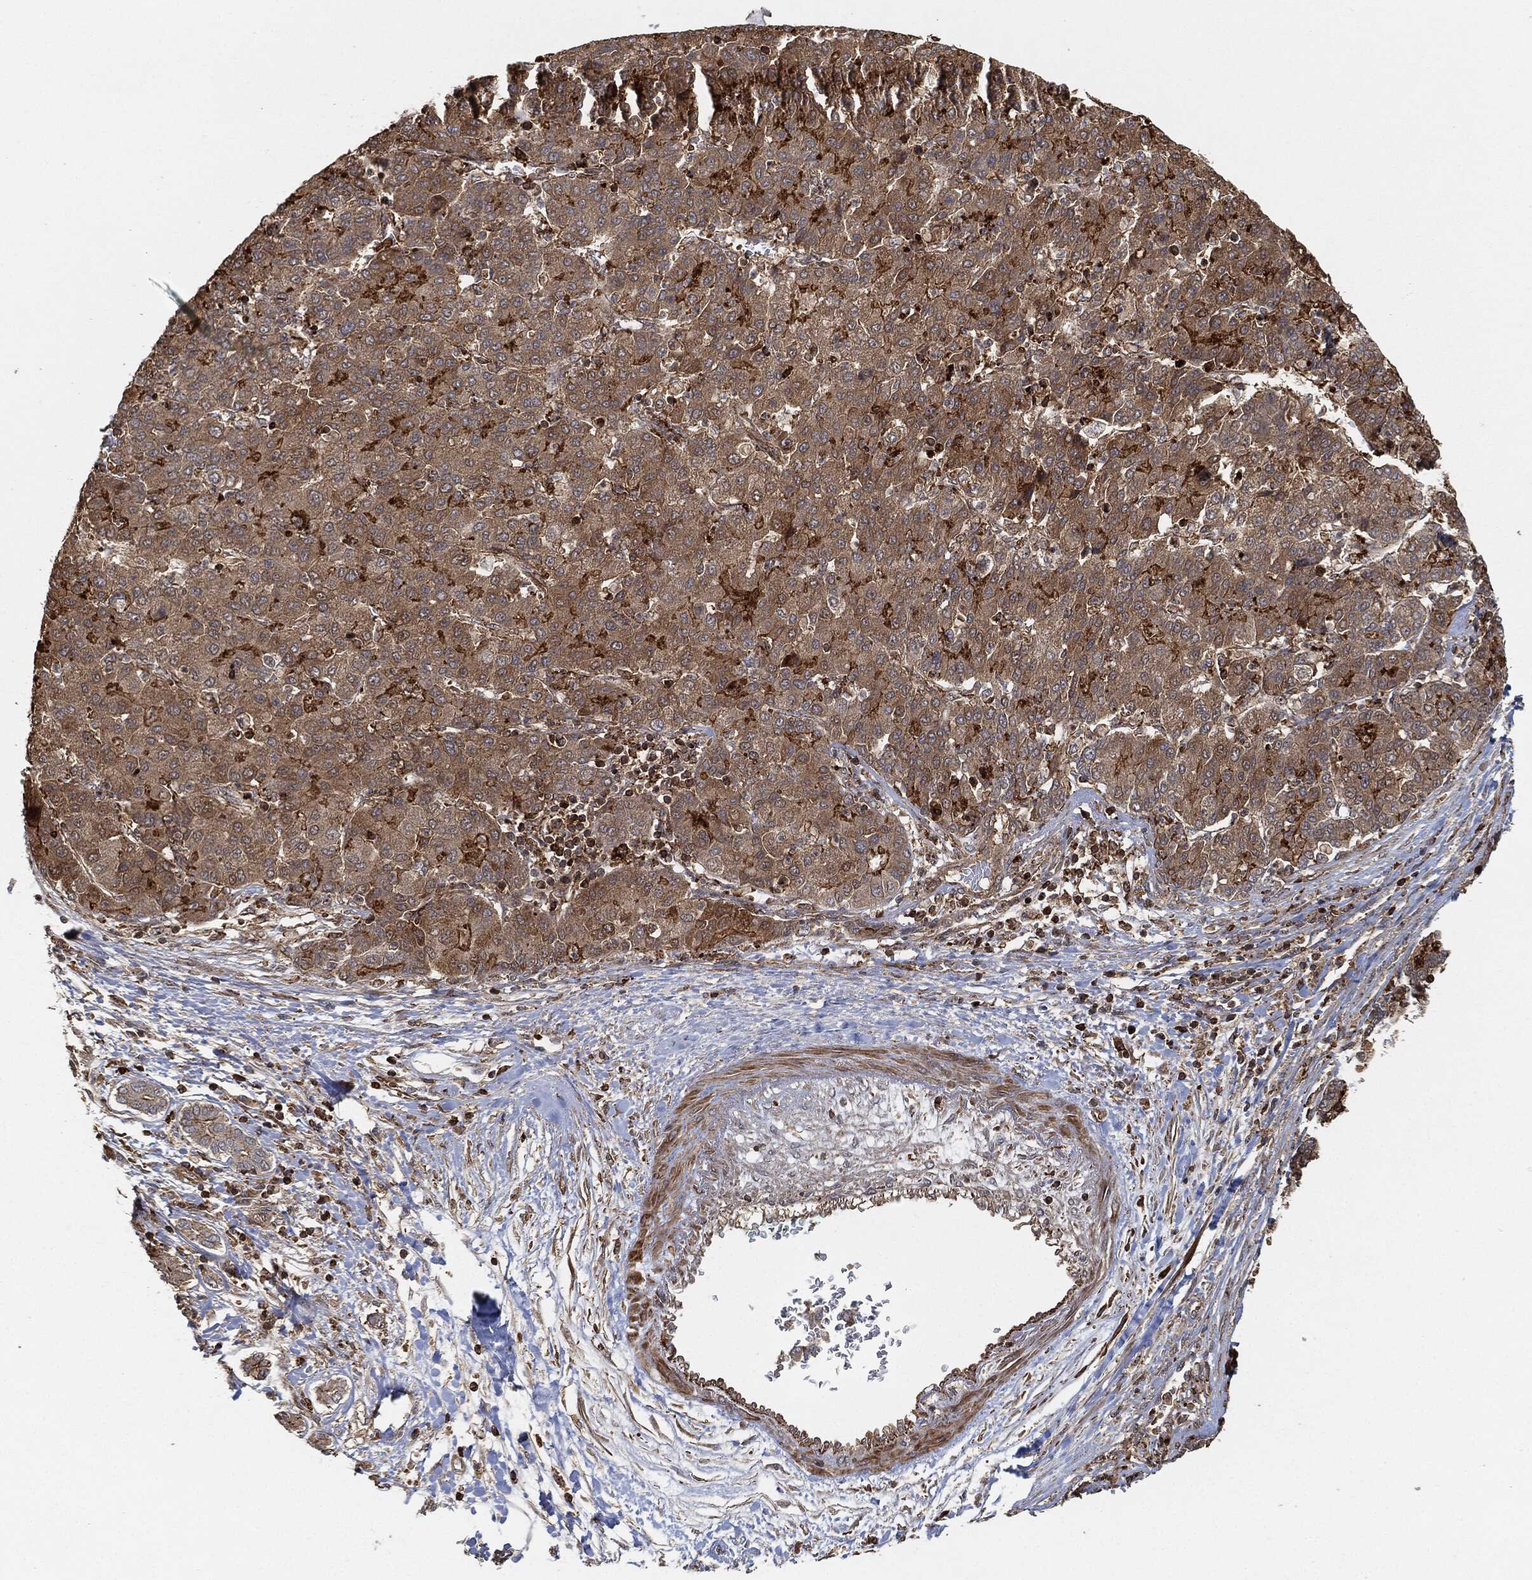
{"staining": {"intensity": "moderate", "quantity": "25%-75%", "location": "cytoplasmic/membranous"}, "tissue": "liver cancer", "cell_type": "Tumor cells", "image_type": "cancer", "snomed": [{"axis": "morphology", "description": "Carcinoma, Hepatocellular, NOS"}, {"axis": "topography", "description": "Liver"}], "caption": "Protein expression analysis of hepatocellular carcinoma (liver) demonstrates moderate cytoplasmic/membranous expression in approximately 25%-75% of tumor cells. (IHC, brightfield microscopy, high magnification).", "gene": "TPT1", "patient": {"sex": "male", "age": 65}}